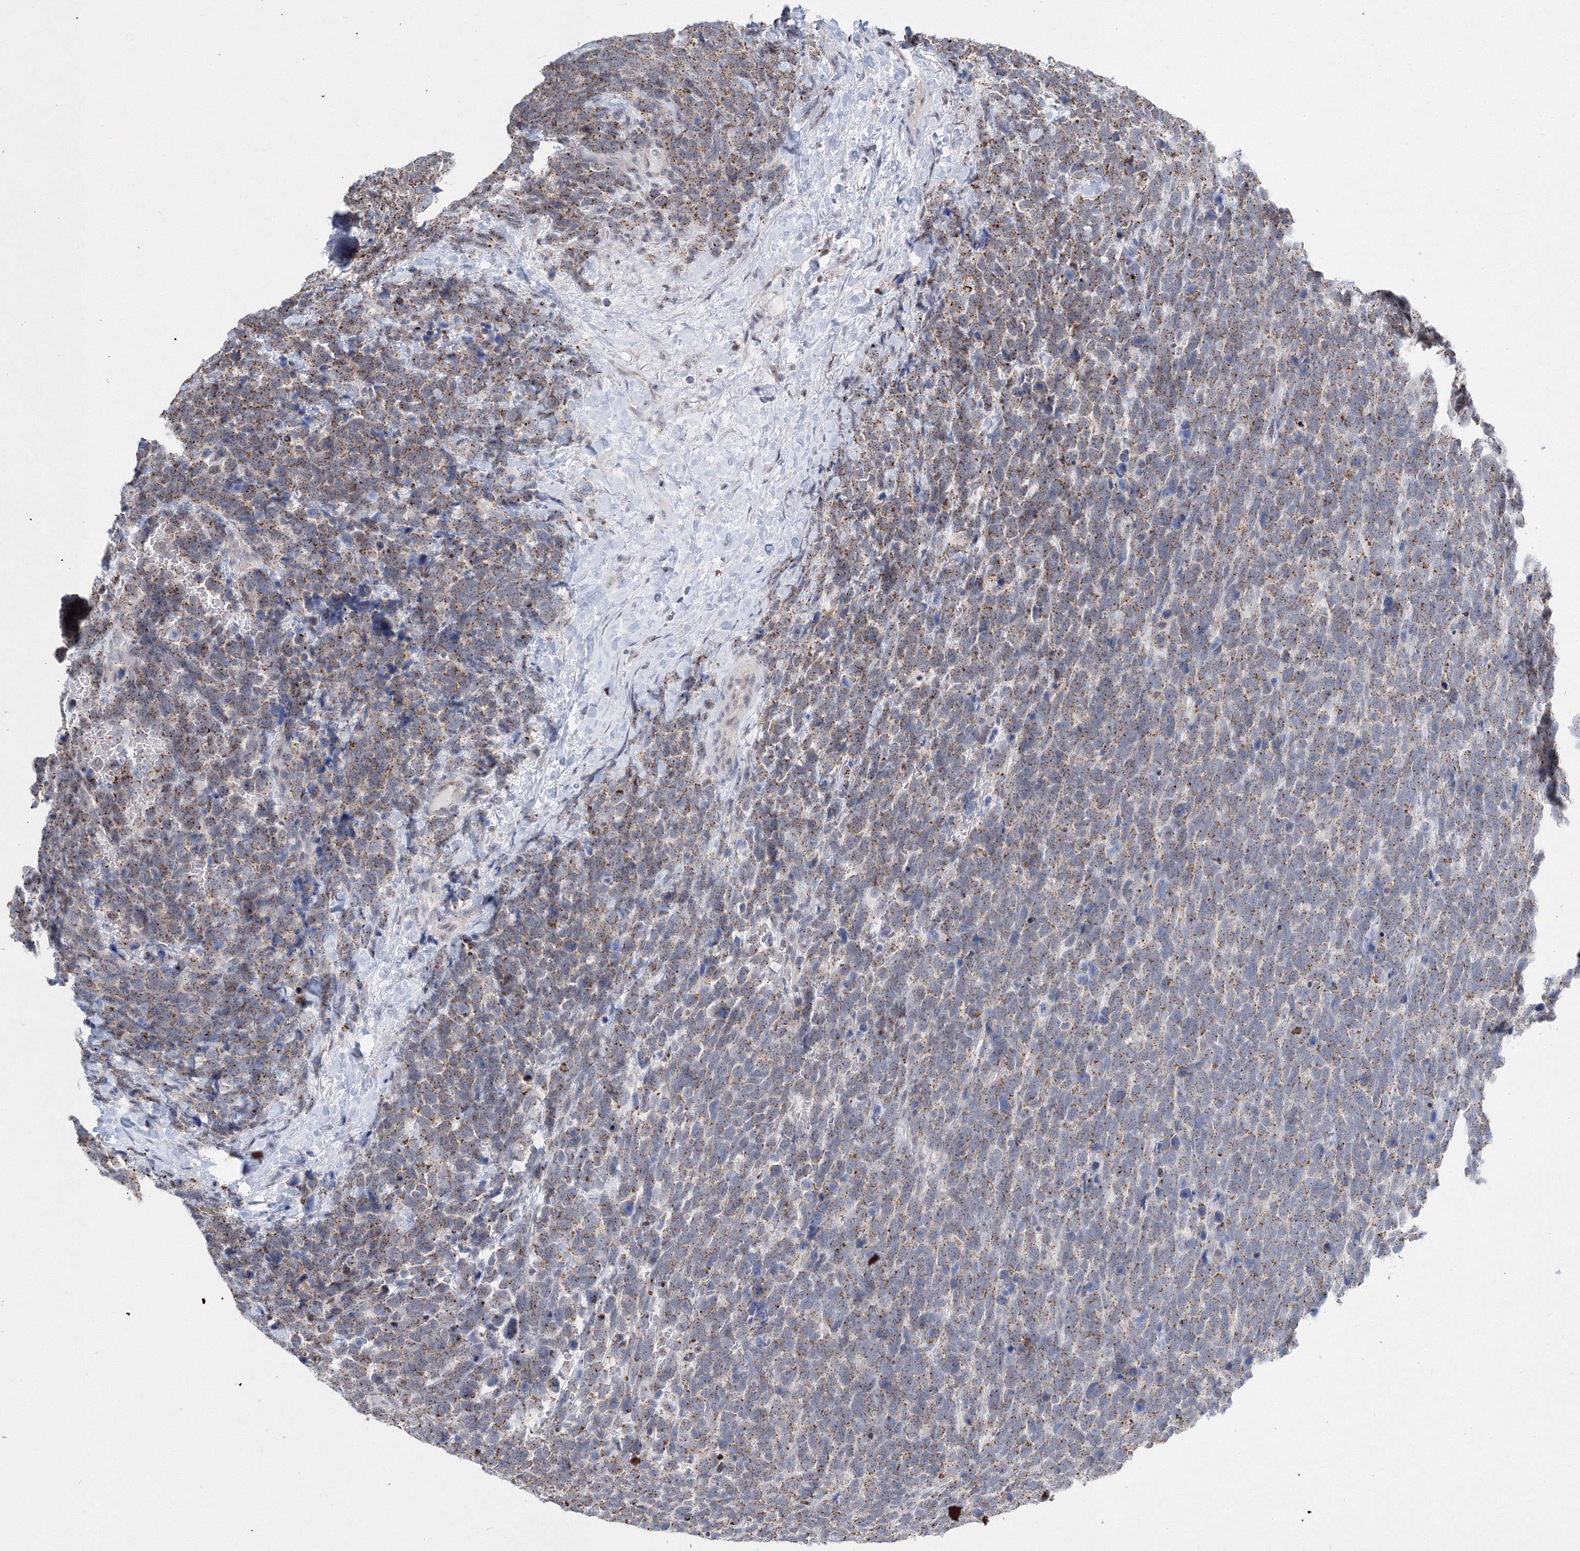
{"staining": {"intensity": "moderate", "quantity": ">75%", "location": "cytoplasmic/membranous"}, "tissue": "urothelial cancer", "cell_type": "Tumor cells", "image_type": "cancer", "snomed": [{"axis": "morphology", "description": "Urothelial carcinoma, High grade"}, {"axis": "topography", "description": "Urinary bladder"}], "caption": "Urothelial cancer stained with immunohistochemistry exhibits moderate cytoplasmic/membranous staining in approximately >75% of tumor cells.", "gene": "AASDH", "patient": {"sex": "female", "age": 82}}